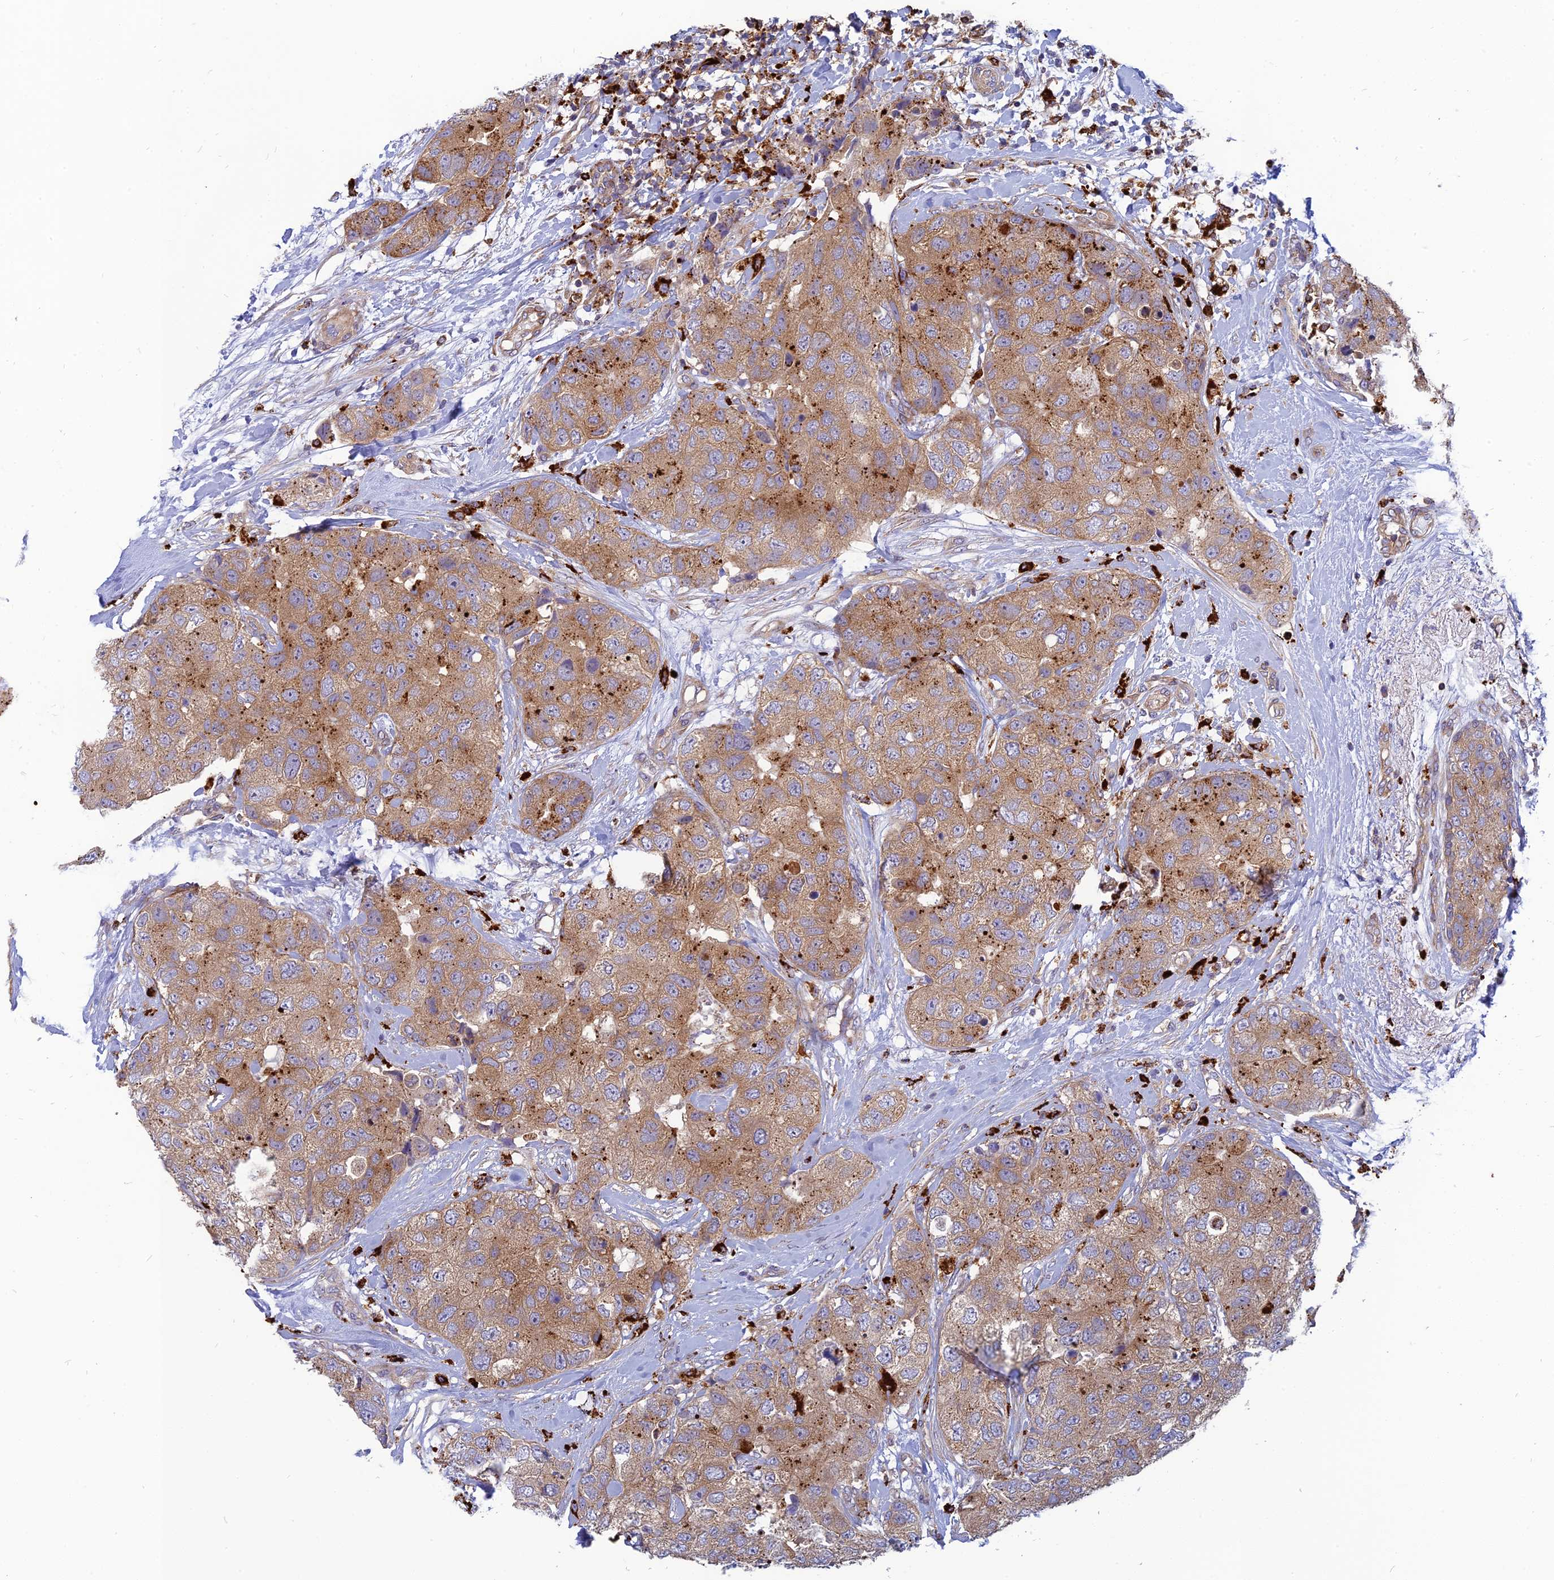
{"staining": {"intensity": "moderate", "quantity": ">75%", "location": "cytoplasmic/membranous"}, "tissue": "breast cancer", "cell_type": "Tumor cells", "image_type": "cancer", "snomed": [{"axis": "morphology", "description": "Duct carcinoma"}, {"axis": "topography", "description": "Breast"}], "caption": "Protein expression by immunohistochemistry (IHC) shows moderate cytoplasmic/membranous staining in about >75% of tumor cells in breast cancer. Immunohistochemistry (ihc) stains the protein of interest in brown and the nuclei are stained blue.", "gene": "PHKA2", "patient": {"sex": "female", "age": 62}}